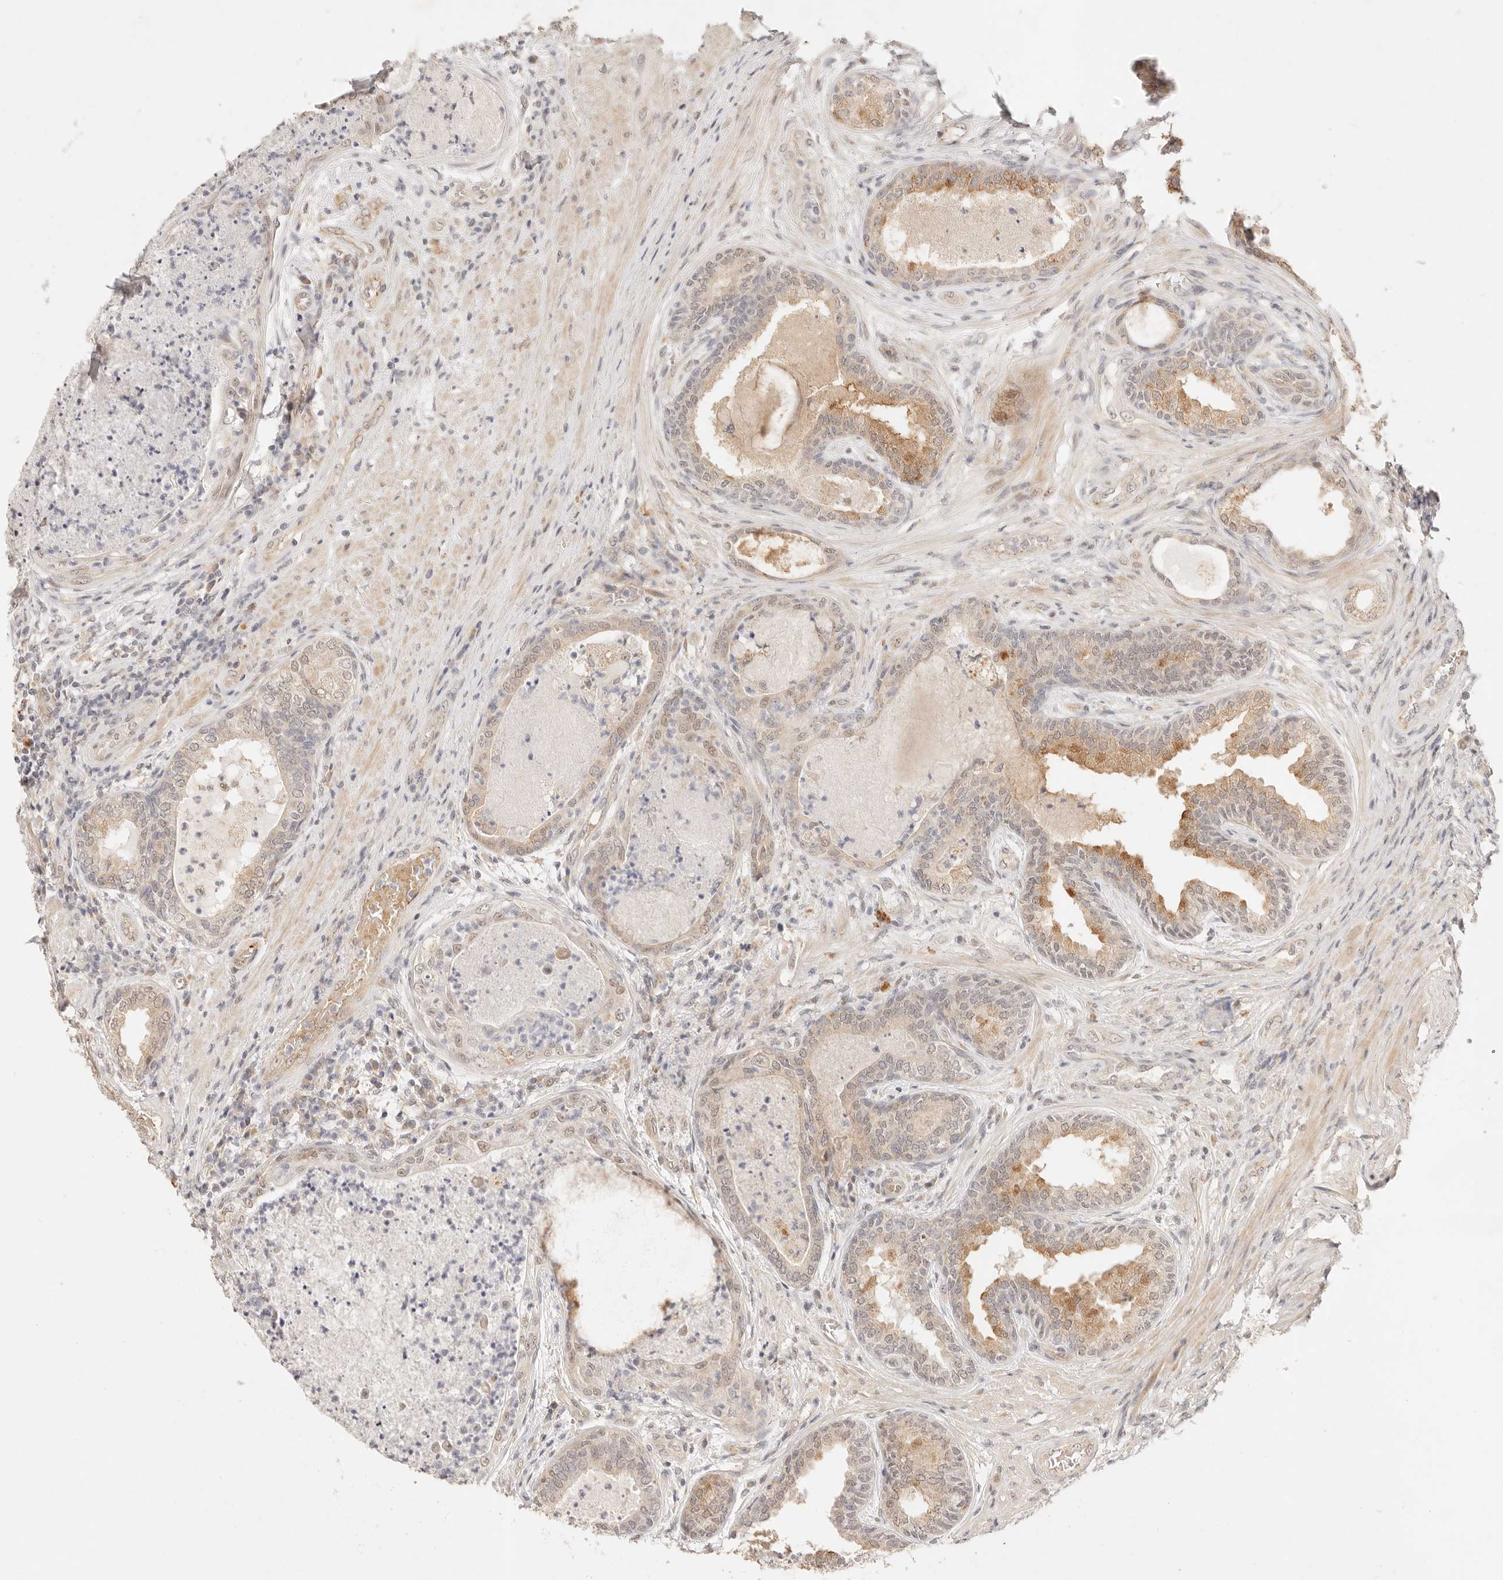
{"staining": {"intensity": "moderate", "quantity": "25%-75%", "location": "cytoplasmic/membranous"}, "tissue": "prostate", "cell_type": "Glandular cells", "image_type": "normal", "snomed": [{"axis": "morphology", "description": "Normal tissue, NOS"}, {"axis": "topography", "description": "Prostate"}], "caption": "A brown stain shows moderate cytoplasmic/membranous positivity of a protein in glandular cells of unremarkable human prostate. The protein is stained brown, and the nuclei are stained in blue (DAB (3,3'-diaminobenzidine) IHC with brightfield microscopy, high magnification).", "gene": "GPR156", "patient": {"sex": "male", "age": 76}}